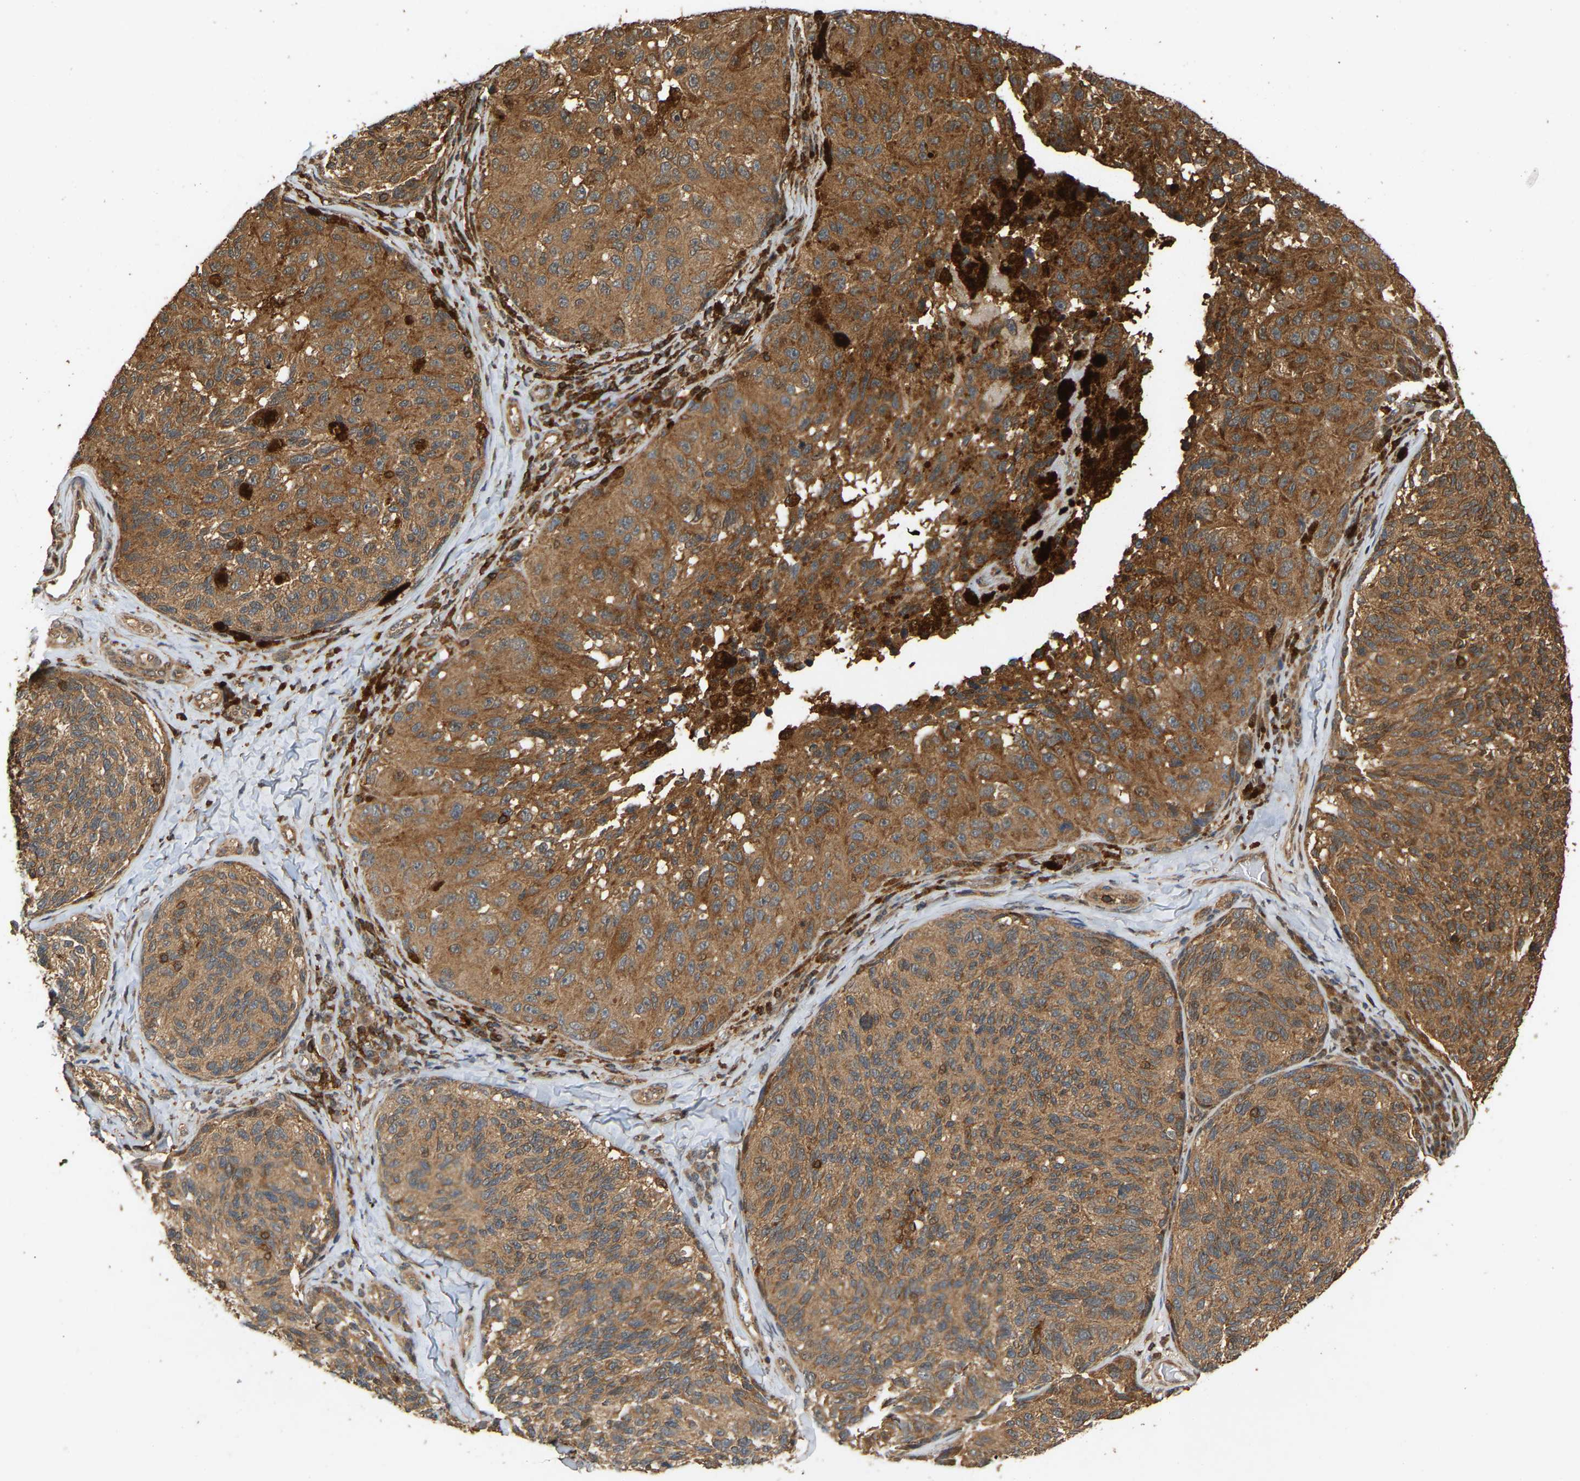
{"staining": {"intensity": "moderate", "quantity": ">75%", "location": "cytoplasmic/membranous"}, "tissue": "melanoma", "cell_type": "Tumor cells", "image_type": "cancer", "snomed": [{"axis": "morphology", "description": "Malignant melanoma, NOS"}, {"axis": "topography", "description": "Skin"}], "caption": "A medium amount of moderate cytoplasmic/membranous positivity is present in about >75% of tumor cells in malignant melanoma tissue.", "gene": "GOPC", "patient": {"sex": "female", "age": 73}}